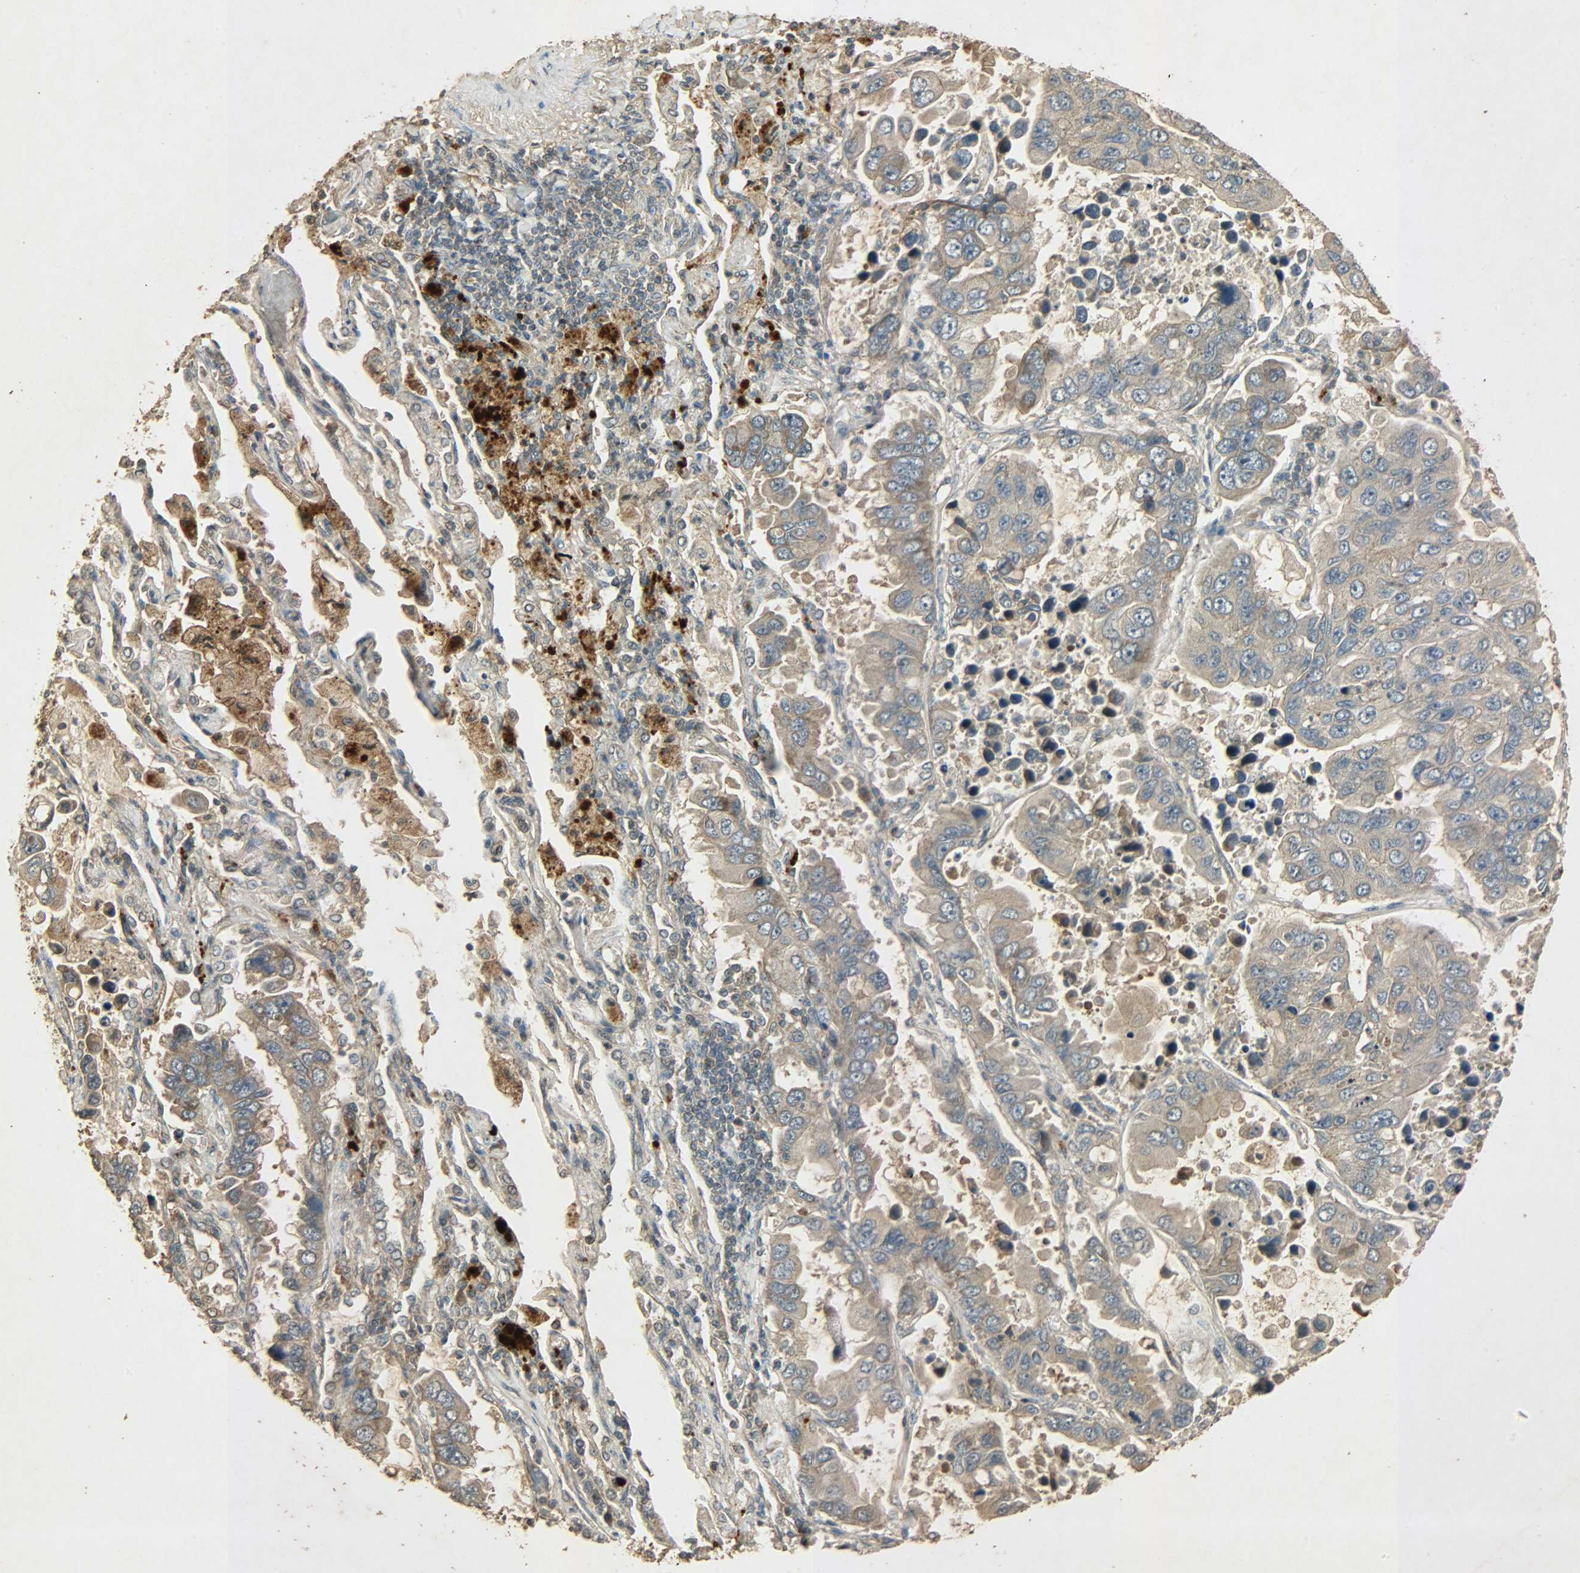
{"staining": {"intensity": "weak", "quantity": ">75%", "location": "cytoplasmic/membranous"}, "tissue": "lung cancer", "cell_type": "Tumor cells", "image_type": "cancer", "snomed": [{"axis": "morphology", "description": "Adenocarcinoma, NOS"}, {"axis": "topography", "description": "Lung"}], "caption": "A histopathology image of lung adenocarcinoma stained for a protein exhibits weak cytoplasmic/membranous brown staining in tumor cells. Using DAB (brown) and hematoxylin (blue) stains, captured at high magnification using brightfield microscopy.", "gene": "ATP2B1", "patient": {"sex": "male", "age": 64}}